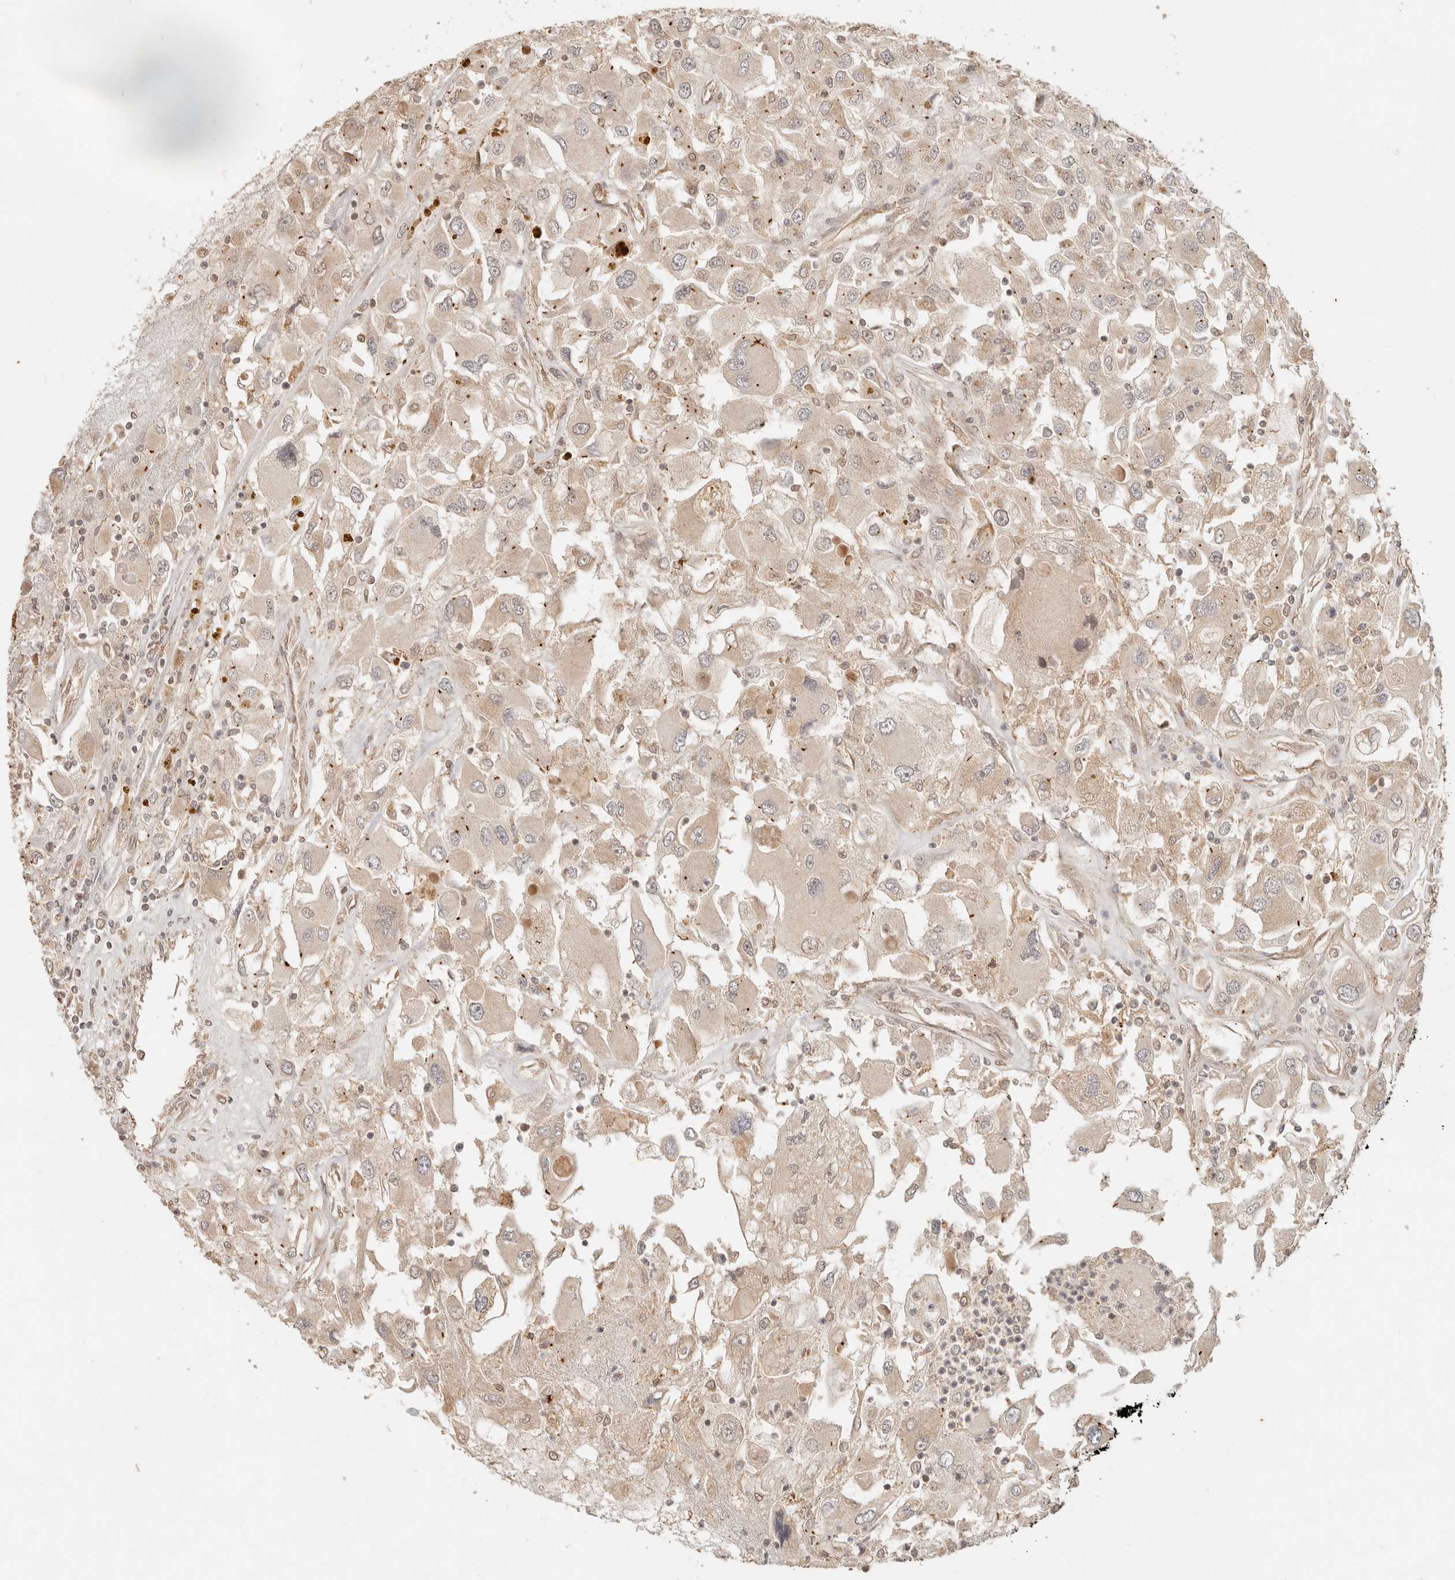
{"staining": {"intensity": "weak", "quantity": ">75%", "location": "cytoplasmic/membranous"}, "tissue": "renal cancer", "cell_type": "Tumor cells", "image_type": "cancer", "snomed": [{"axis": "morphology", "description": "Adenocarcinoma, NOS"}, {"axis": "topography", "description": "Kidney"}], "caption": "High-power microscopy captured an IHC image of renal cancer, revealing weak cytoplasmic/membranous staining in about >75% of tumor cells.", "gene": "LMO4", "patient": {"sex": "female", "age": 52}}